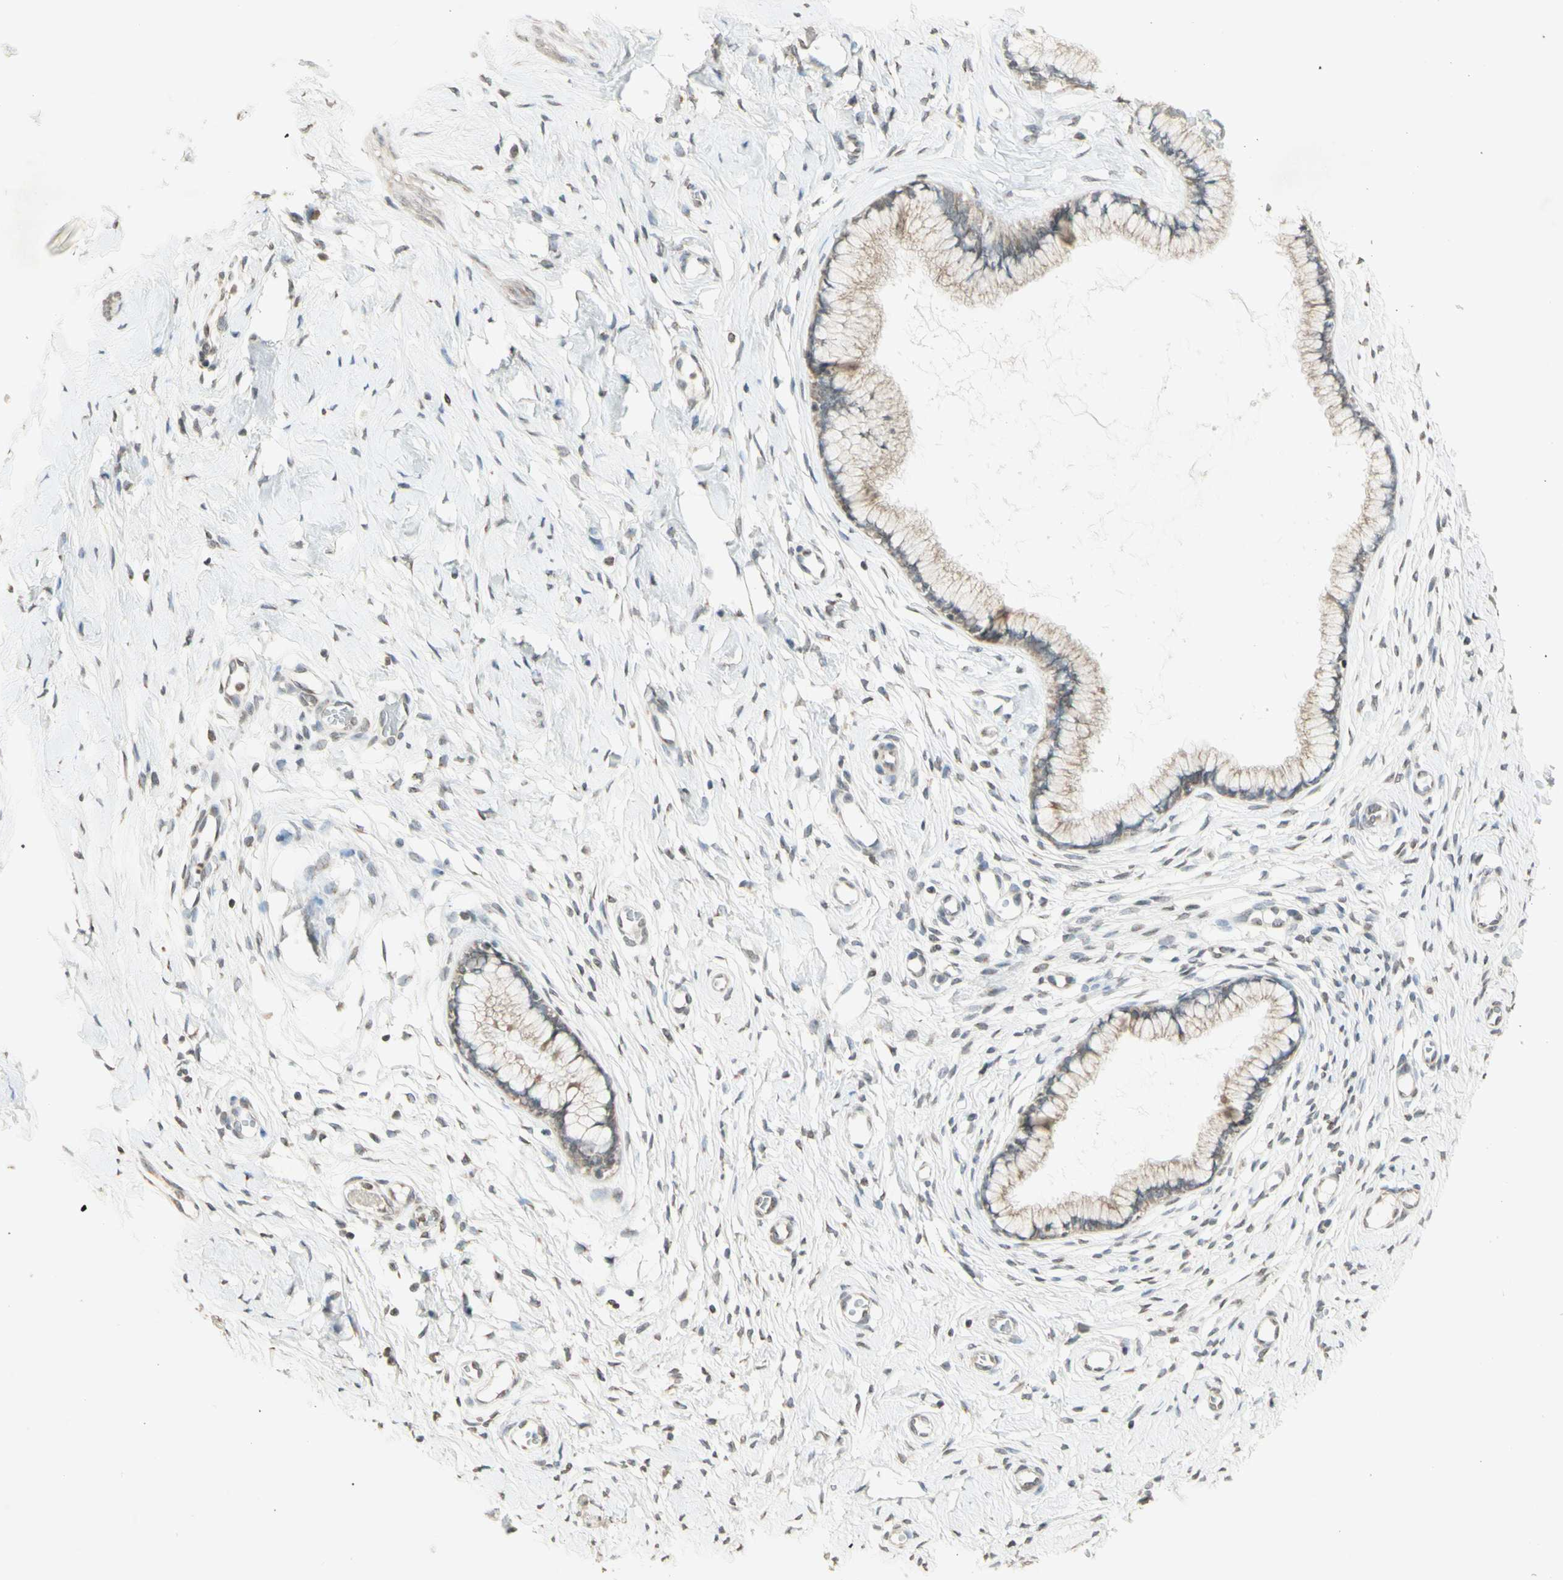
{"staining": {"intensity": "weak", "quantity": "<25%", "location": "cytoplasmic/membranous"}, "tissue": "cervix", "cell_type": "Glandular cells", "image_type": "normal", "snomed": [{"axis": "morphology", "description": "Normal tissue, NOS"}, {"axis": "topography", "description": "Cervix"}], "caption": "Immunohistochemical staining of normal cervix exhibits no significant staining in glandular cells. (Brightfield microscopy of DAB (3,3'-diaminobenzidine) IHC at high magnification).", "gene": "CCNI", "patient": {"sex": "female", "age": 65}}